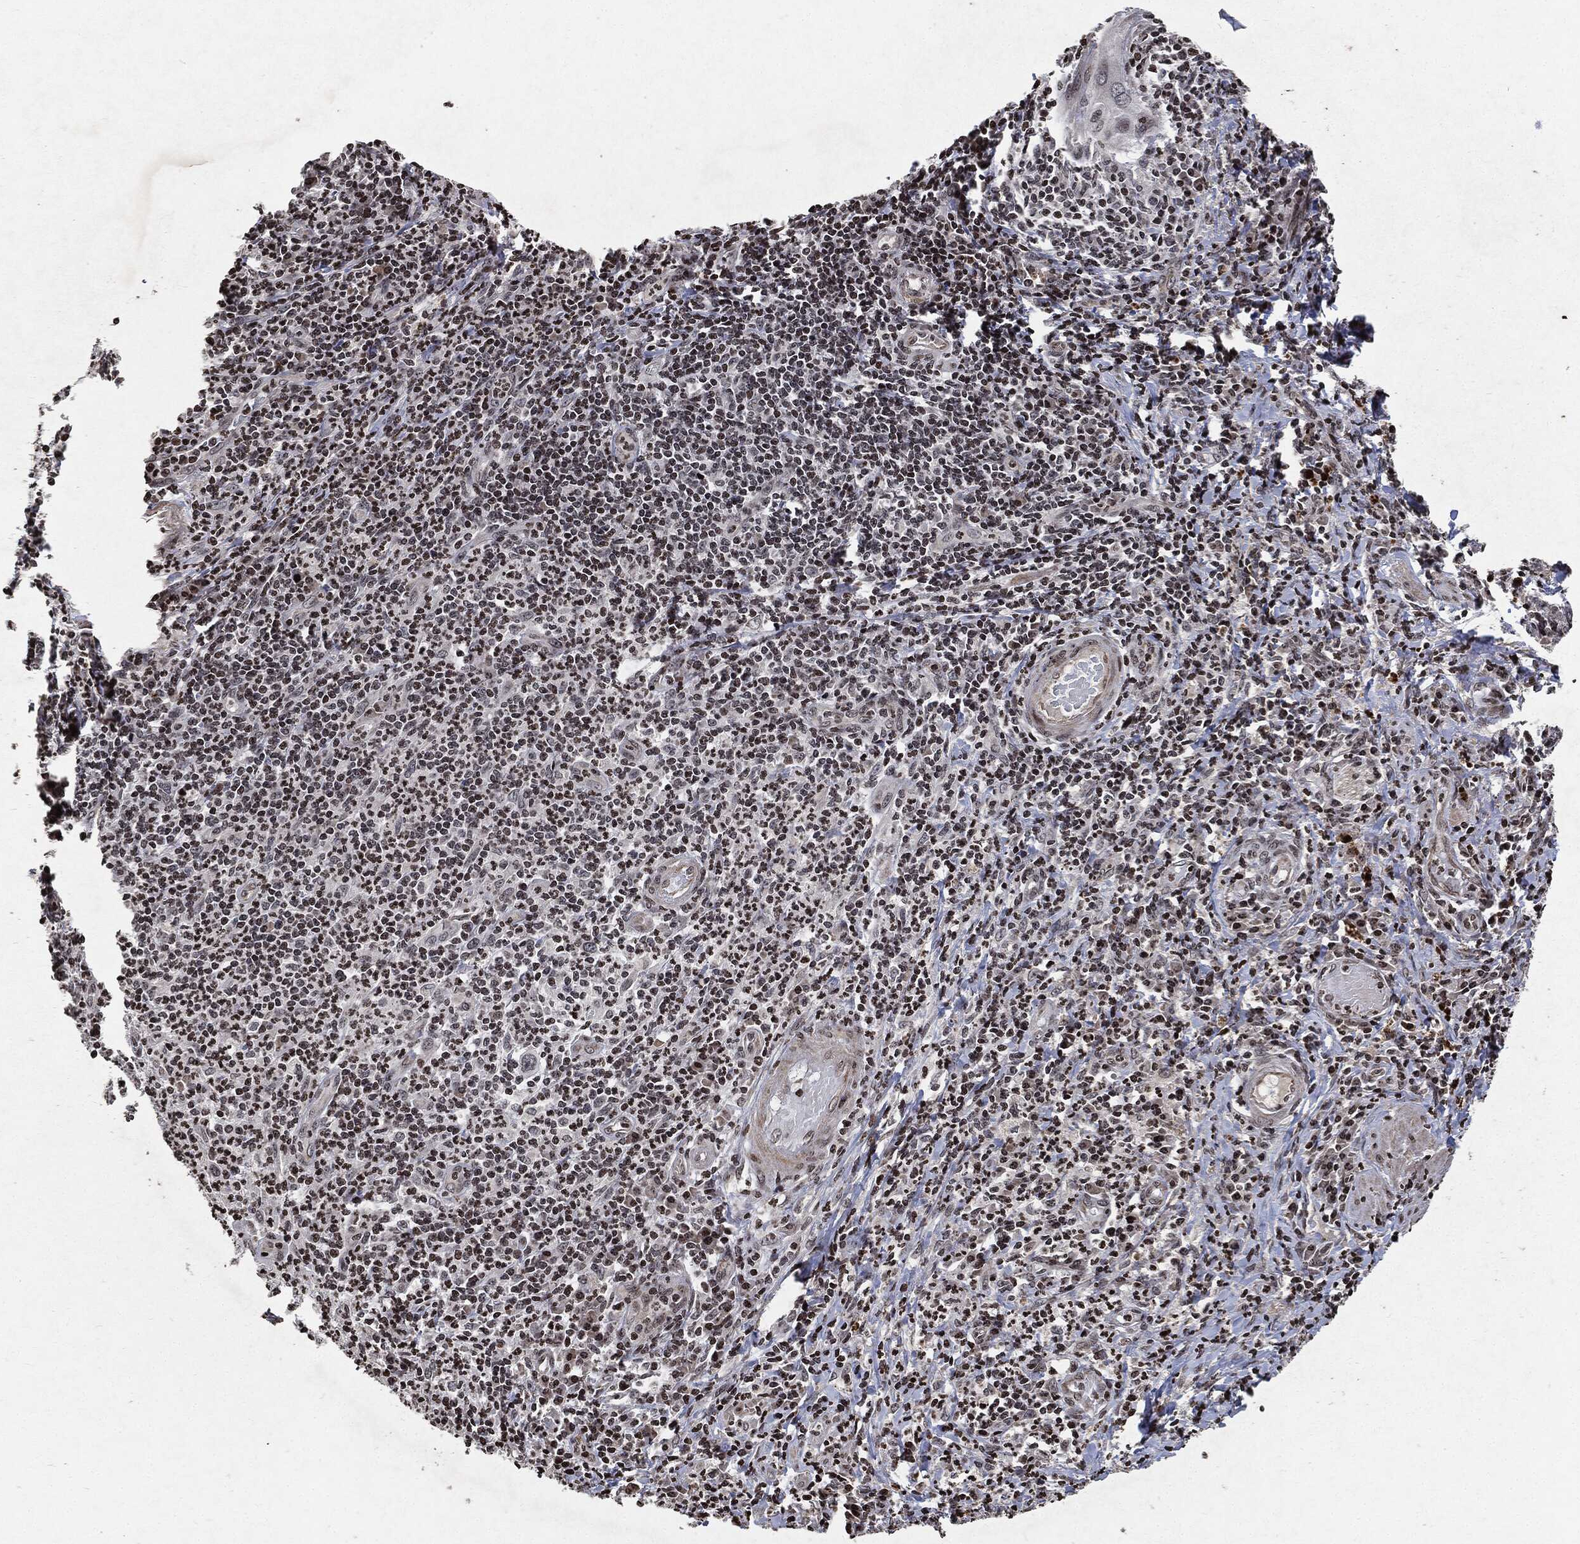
{"staining": {"intensity": "moderate", "quantity": "<25%", "location": "nuclear"}, "tissue": "cervical cancer", "cell_type": "Tumor cells", "image_type": "cancer", "snomed": [{"axis": "morphology", "description": "Squamous cell carcinoma, NOS"}, {"axis": "topography", "description": "Cervix"}], "caption": "There is low levels of moderate nuclear positivity in tumor cells of squamous cell carcinoma (cervical), as demonstrated by immunohistochemical staining (brown color).", "gene": "JUN", "patient": {"sex": "female", "age": 26}}